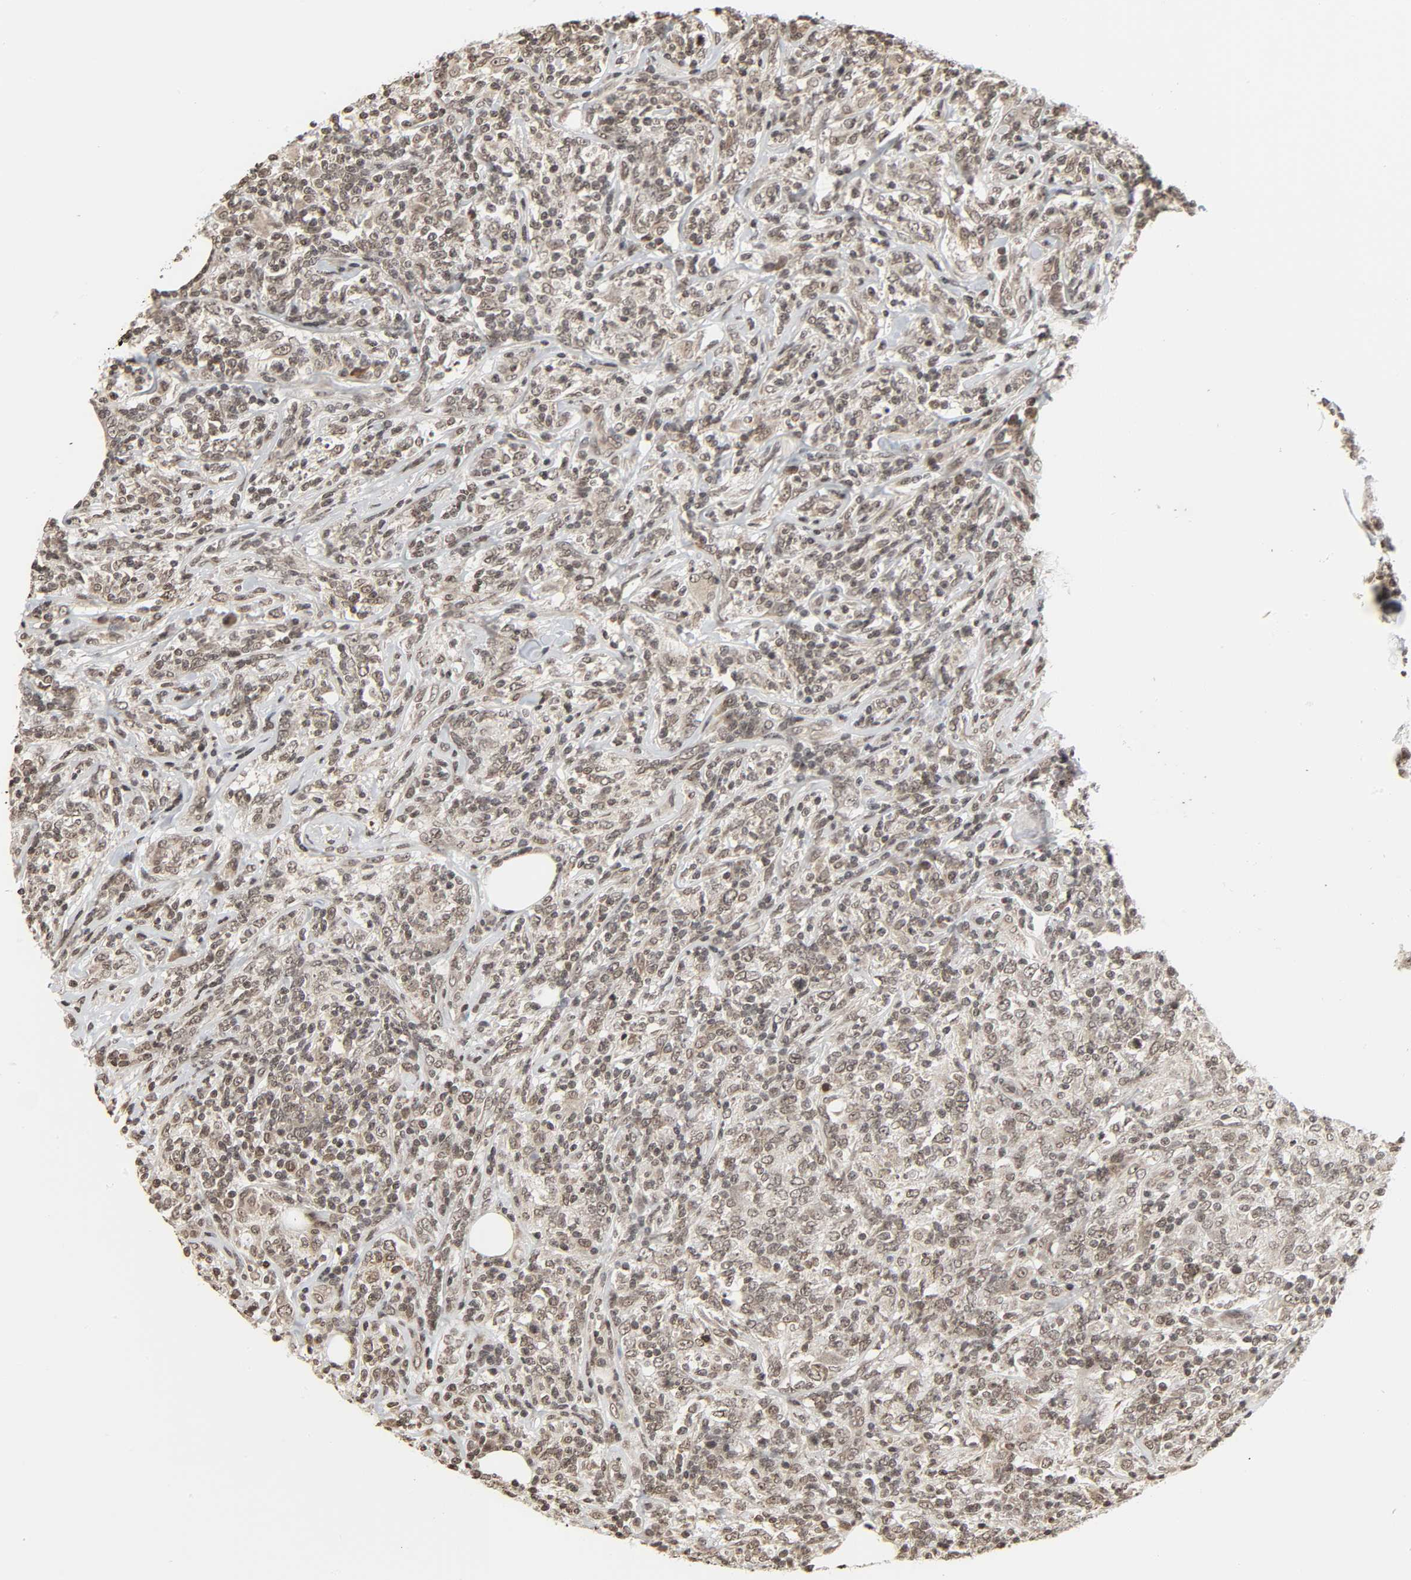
{"staining": {"intensity": "weak", "quantity": "25%-75%", "location": "nuclear"}, "tissue": "lymphoma", "cell_type": "Tumor cells", "image_type": "cancer", "snomed": [{"axis": "morphology", "description": "Malignant lymphoma, non-Hodgkin's type, High grade"}, {"axis": "topography", "description": "Lymph node"}], "caption": "Human high-grade malignant lymphoma, non-Hodgkin's type stained for a protein (brown) demonstrates weak nuclear positive positivity in approximately 25%-75% of tumor cells.", "gene": "XRCC1", "patient": {"sex": "female", "age": 84}}